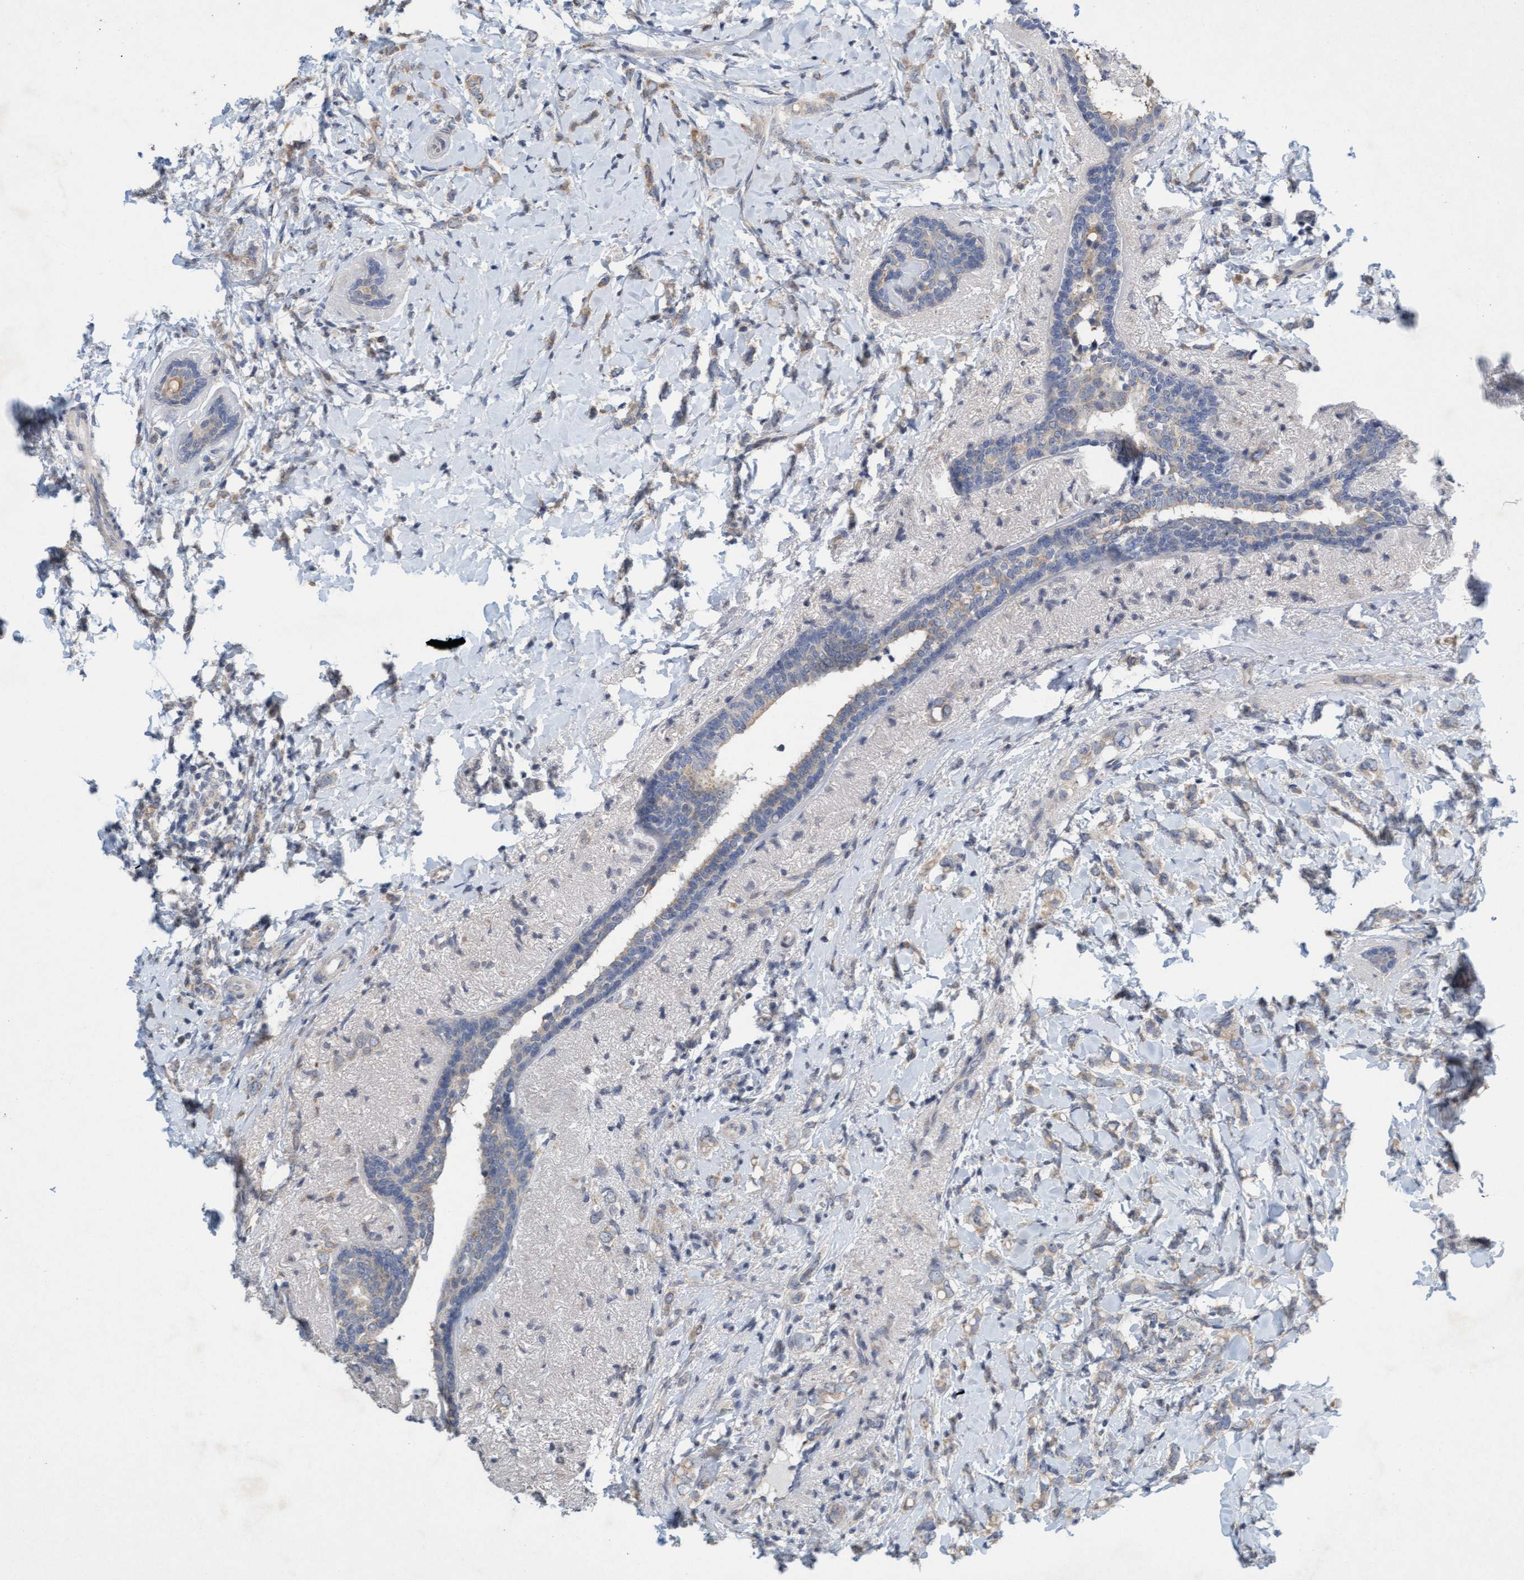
{"staining": {"intensity": "weak", "quantity": ">75%", "location": "cytoplasmic/membranous"}, "tissue": "breast cancer", "cell_type": "Tumor cells", "image_type": "cancer", "snomed": [{"axis": "morphology", "description": "Normal tissue, NOS"}, {"axis": "morphology", "description": "Lobular carcinoma"}, {"axis": "topography", "description": "Breast"}], "caption": "High-magnification brightfield microscopy of lobular carcinoma (breast) stained with DAB (brown) and counterstained with hematoxylin (blue). tumor cells exhibit weak cytoplasmic/membranous positivity is appreciated in about>75% of cells.", "gene": "DDHD2", "patient": {"sex": "female", "age": 47}}